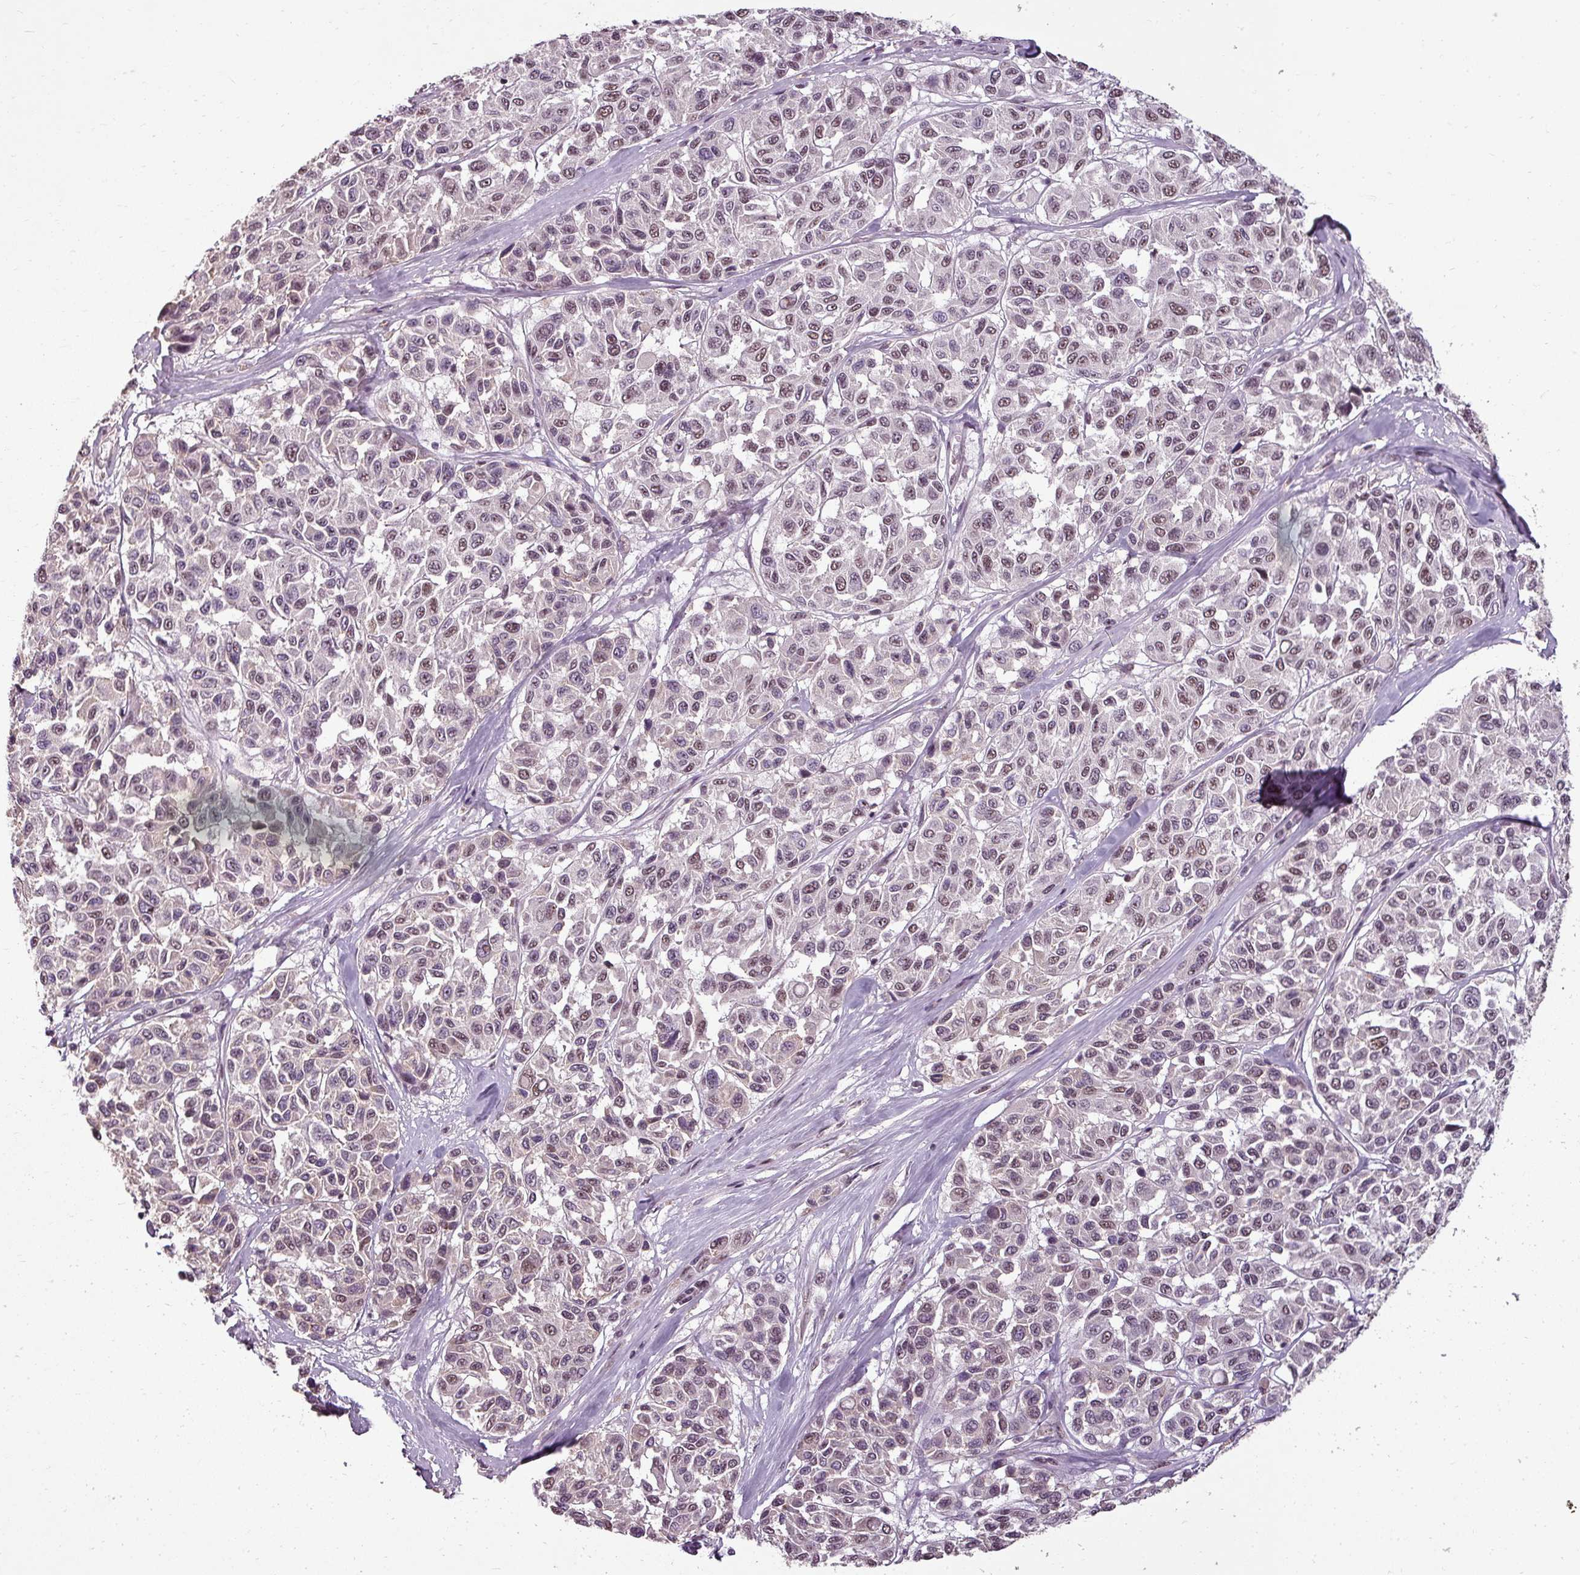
{"staining": {"intensity": "moderate", "quantity": "25%-75%", "location": "nuclear"}, "tissue": "melanoma", "cell_type": "Tumor cells", "image_type": "cancer", "snomed": [{"axis": "morphology", "description": "Malignant melanoma, NOS"}, {"axis": "topography", "description": "Skin"}], "caption": "The histopathology image shows a brown stain indicating the presence of a protein in the nuclear of tumor cells in melanoma. (brown staining indicates protein expression, while blue staining denotes nuclei).", "gene": "BCAS3", "patient": {"sex": "female", "age": 66}}